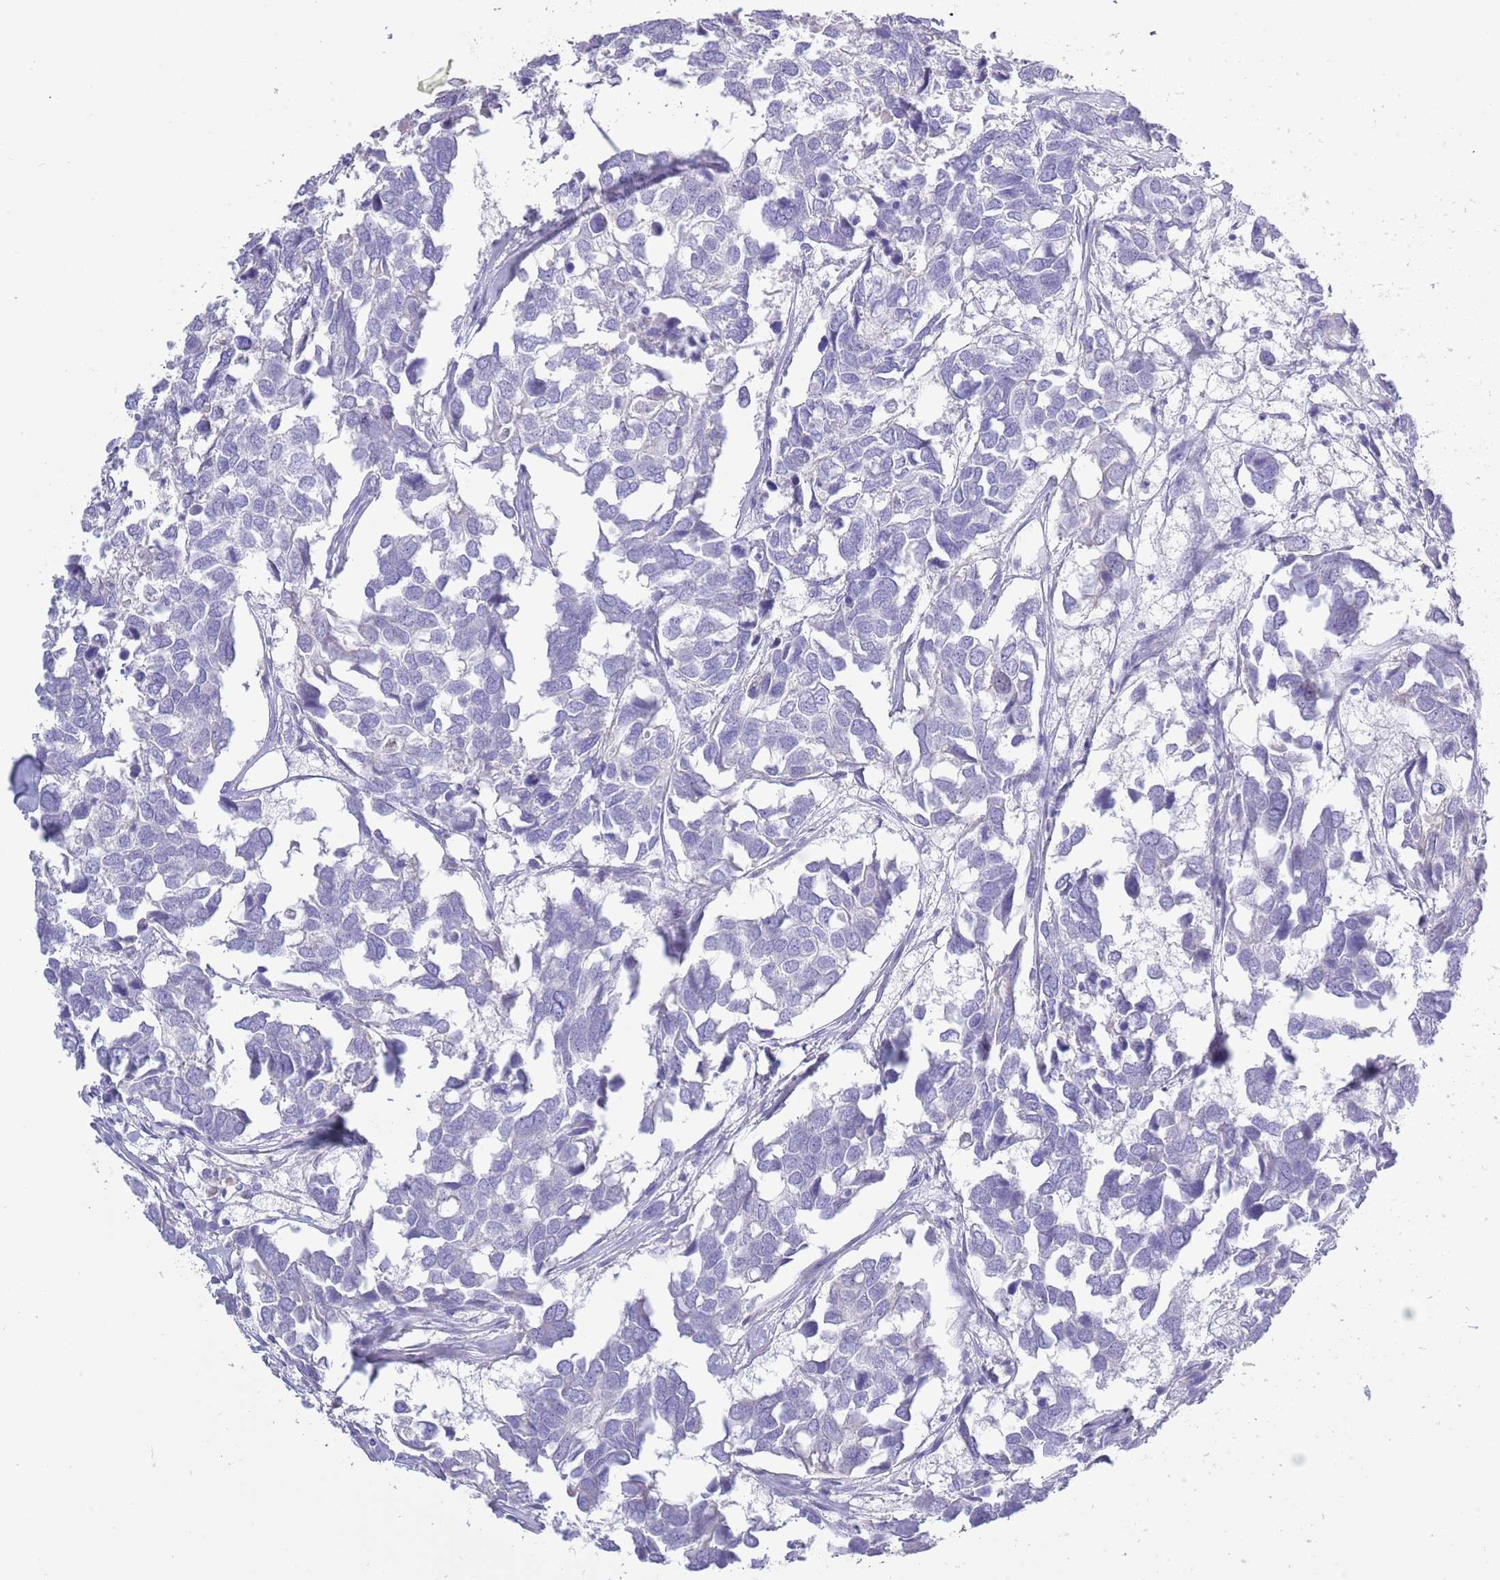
{"staining": {"intensity": "negative", "quantity": "none", "location": "none"}, "tissue": "breast cancer", "cell_type": "Tumor cells", "image_type": "cancer", "snomed": [{"axis": "morphology", "description": "Duct carcinoma"}, {"axis": "topography", "description": "Breast"}], "caption": "Immunohistochemistry (IHC) photomicrograph of neoplastic tissue: human invasive ductal carcinoma (breast) stained with DAB (3,3'-diaminobenzidine) displays no significant protein positivity in tumor cells. The staining is performed using DAB (3,3'-diaminobenzidine) brown chromogen with nuclei counter-stained in using hematoxylin.", "gene": "ACR", "patient": {"sex": "female", "age": 83}}